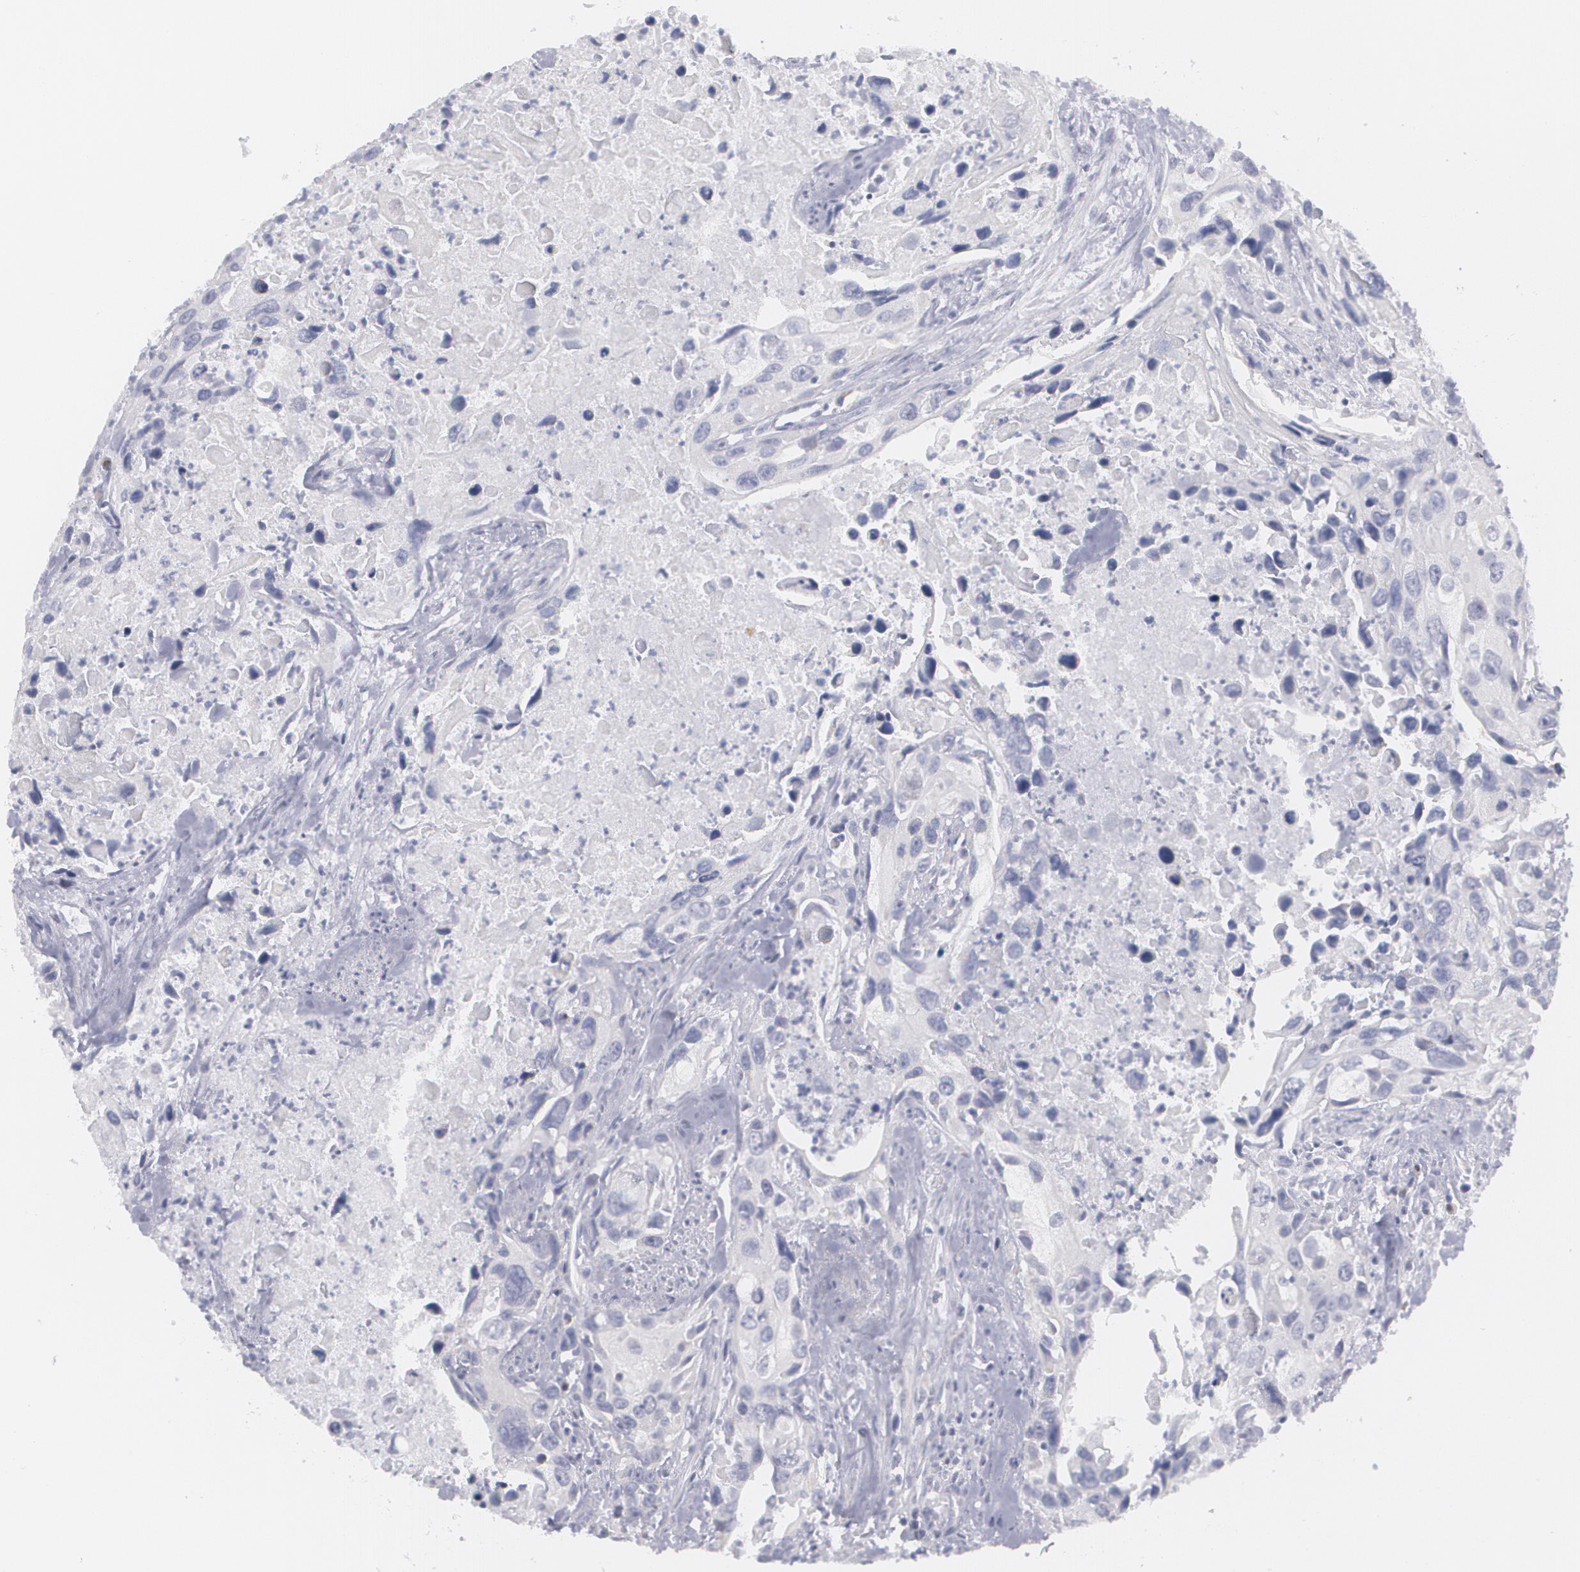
{"staining": {"intensity": "negative", "quantity": "none", "location": "none"}, "tissue": "urothelial cancer", "cell_type": "Tumor cells", "image_type": "cancer", "snomed": [{"axis": "morphology", "description": "Urothelial carcinoma, High grade"}, {"axis": "topography", "description": "Urinary bladder"}], "caption": "High power microscopy image of an immunohistochemistry histopathology image of urothelial cancer, revealing no significant staining in tumor cells.", "gene": "MBNL3", "patient": {"sex": "male", "age": 71}}